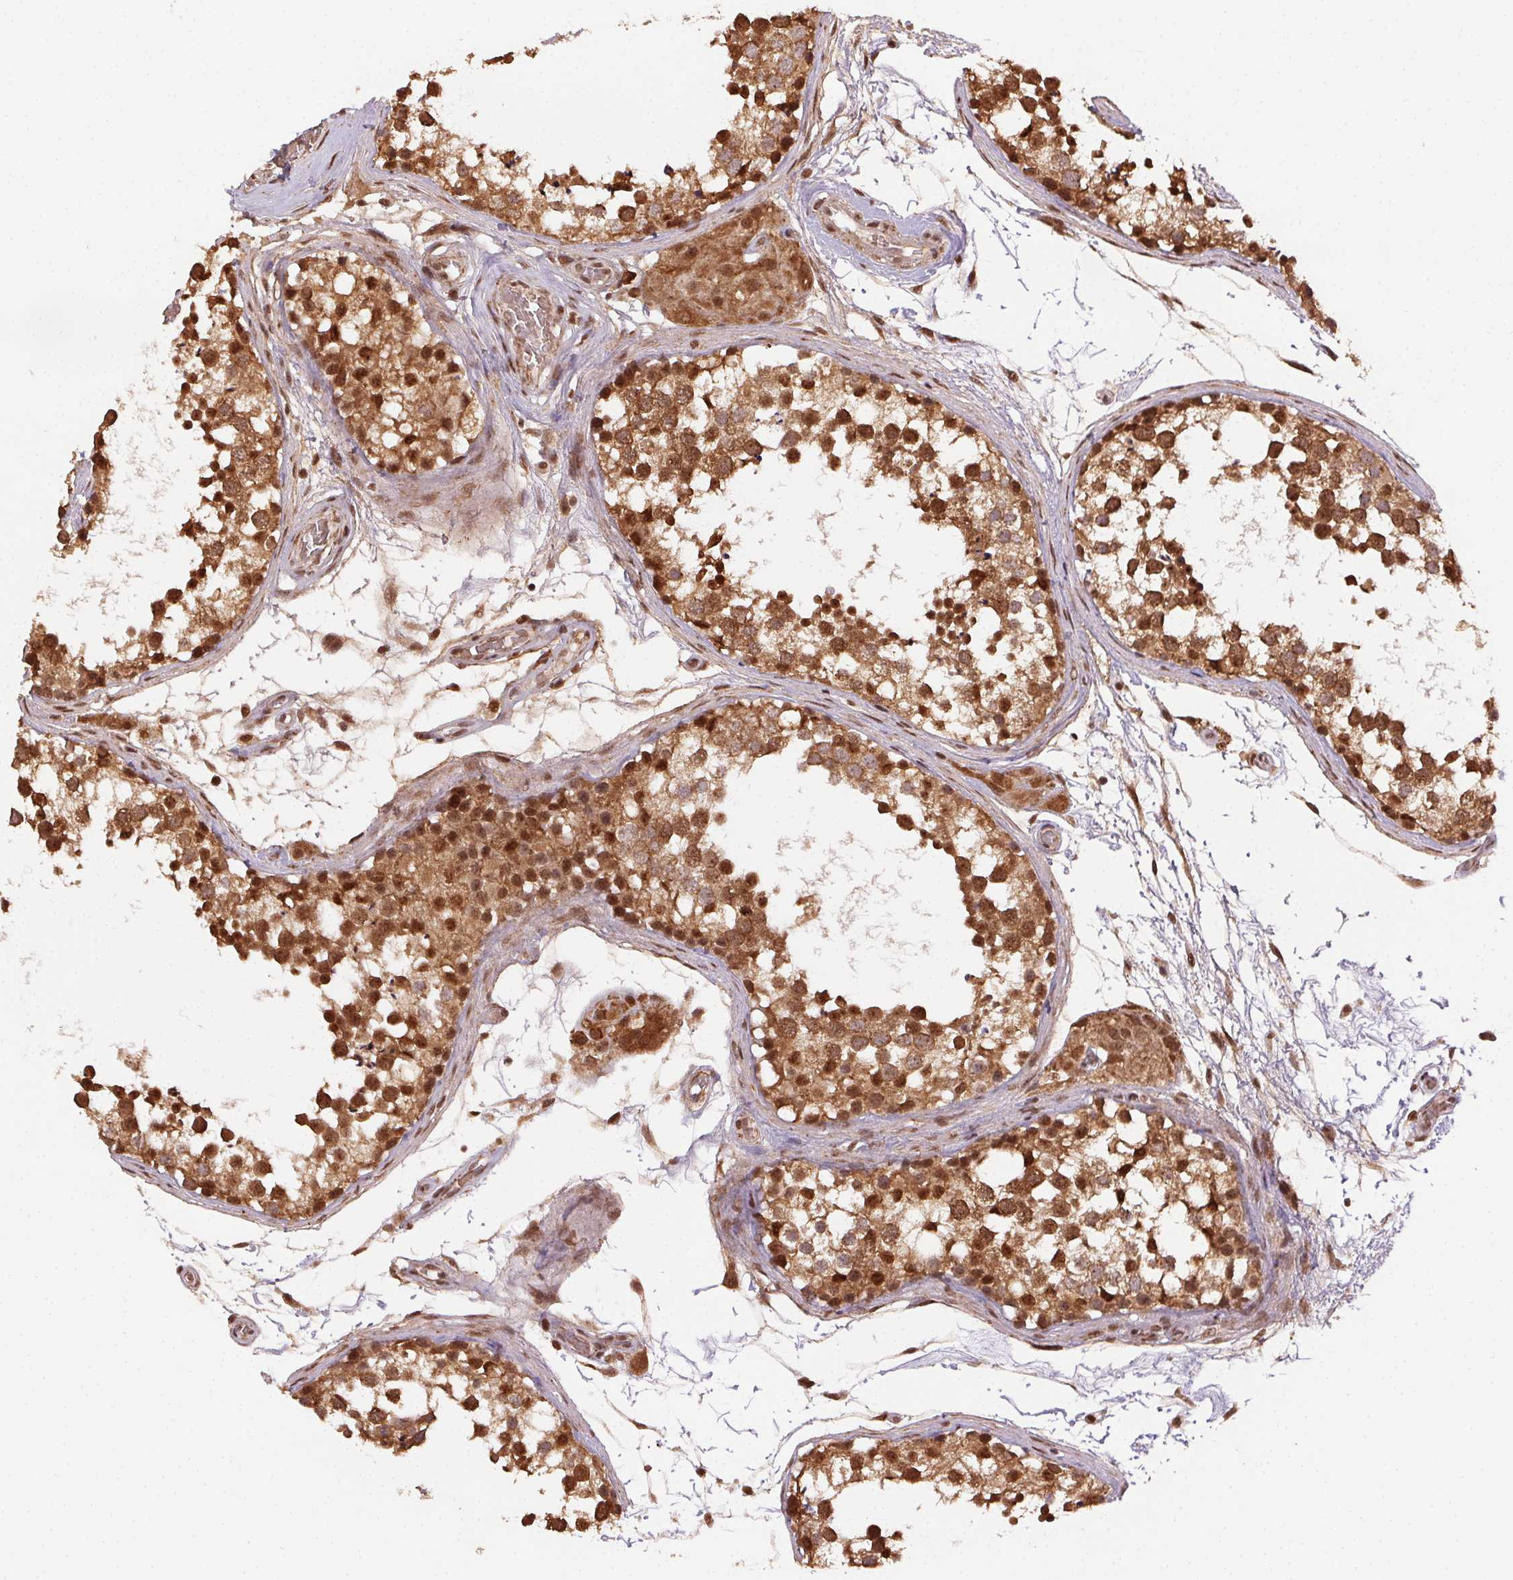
{"staining": {"intensity": "strong", "quantity": ">75%", "location": "cytoplasmic/membranous,nuclear"}, "tissue": "testis", "cell_type": "Cells in seminiferous ducts", "image_type": "normal", "snomed": [{"axis": "morphology", "description": "Normal tissue, NOS"}, {"axis": "morphology", "description": "Seminoma, NOS"}, {"axis": "topography", "description": "Testis"}], "caption": "Immunohistochemistry (DAB) staining of normal testis reveals strong cytoplasmic/membranous,nuclear protein positivity in about >75% of cells in seminiferous ducts. (brown staining indicates protein expression, while blue staining denotes nuclei).", "gene": "TREML4", "patient": {"sex": "male", "age": 65}}